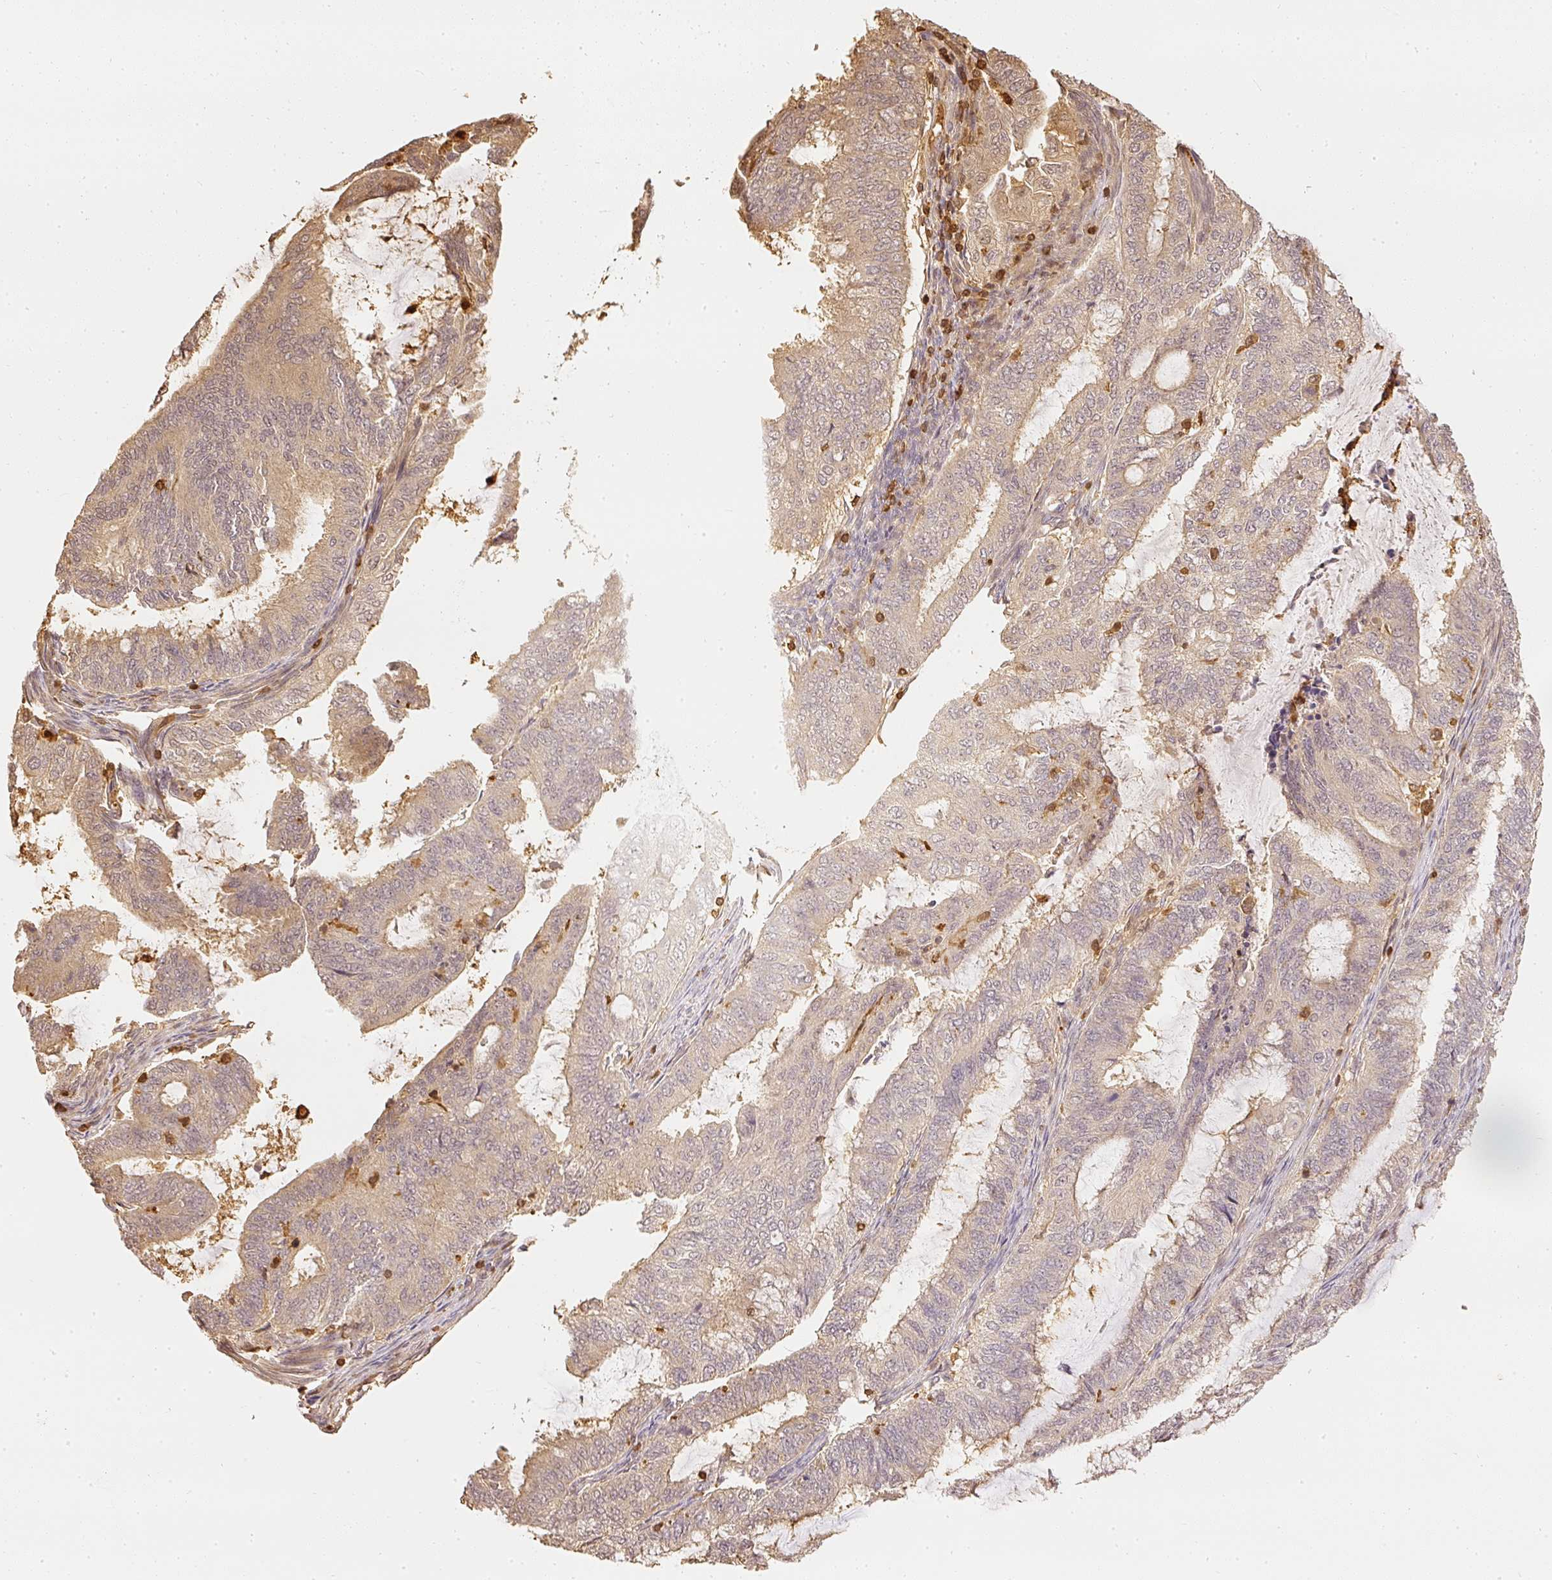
{"staining": {"intensity": "weak", "quantity": ">75%", "location": "cytoplasmic/membranous"}, "tissue": "endometrial cancer", "cell_type": "Tumor cells", "image_type": "cancer", "snomed": [{"axis": "morphology", "description": "Adenocarcinoma, NOS"}, {"axis": "topography", "description": "Endometrium"}], "caption": "Tumor cells display low levels of weak cytoplasmic/membranous staining in about >75% of cells in adenocarcinoma (endometrial).", "gene": "PFN1", "patient": {"sex": "female", "age": 51}}